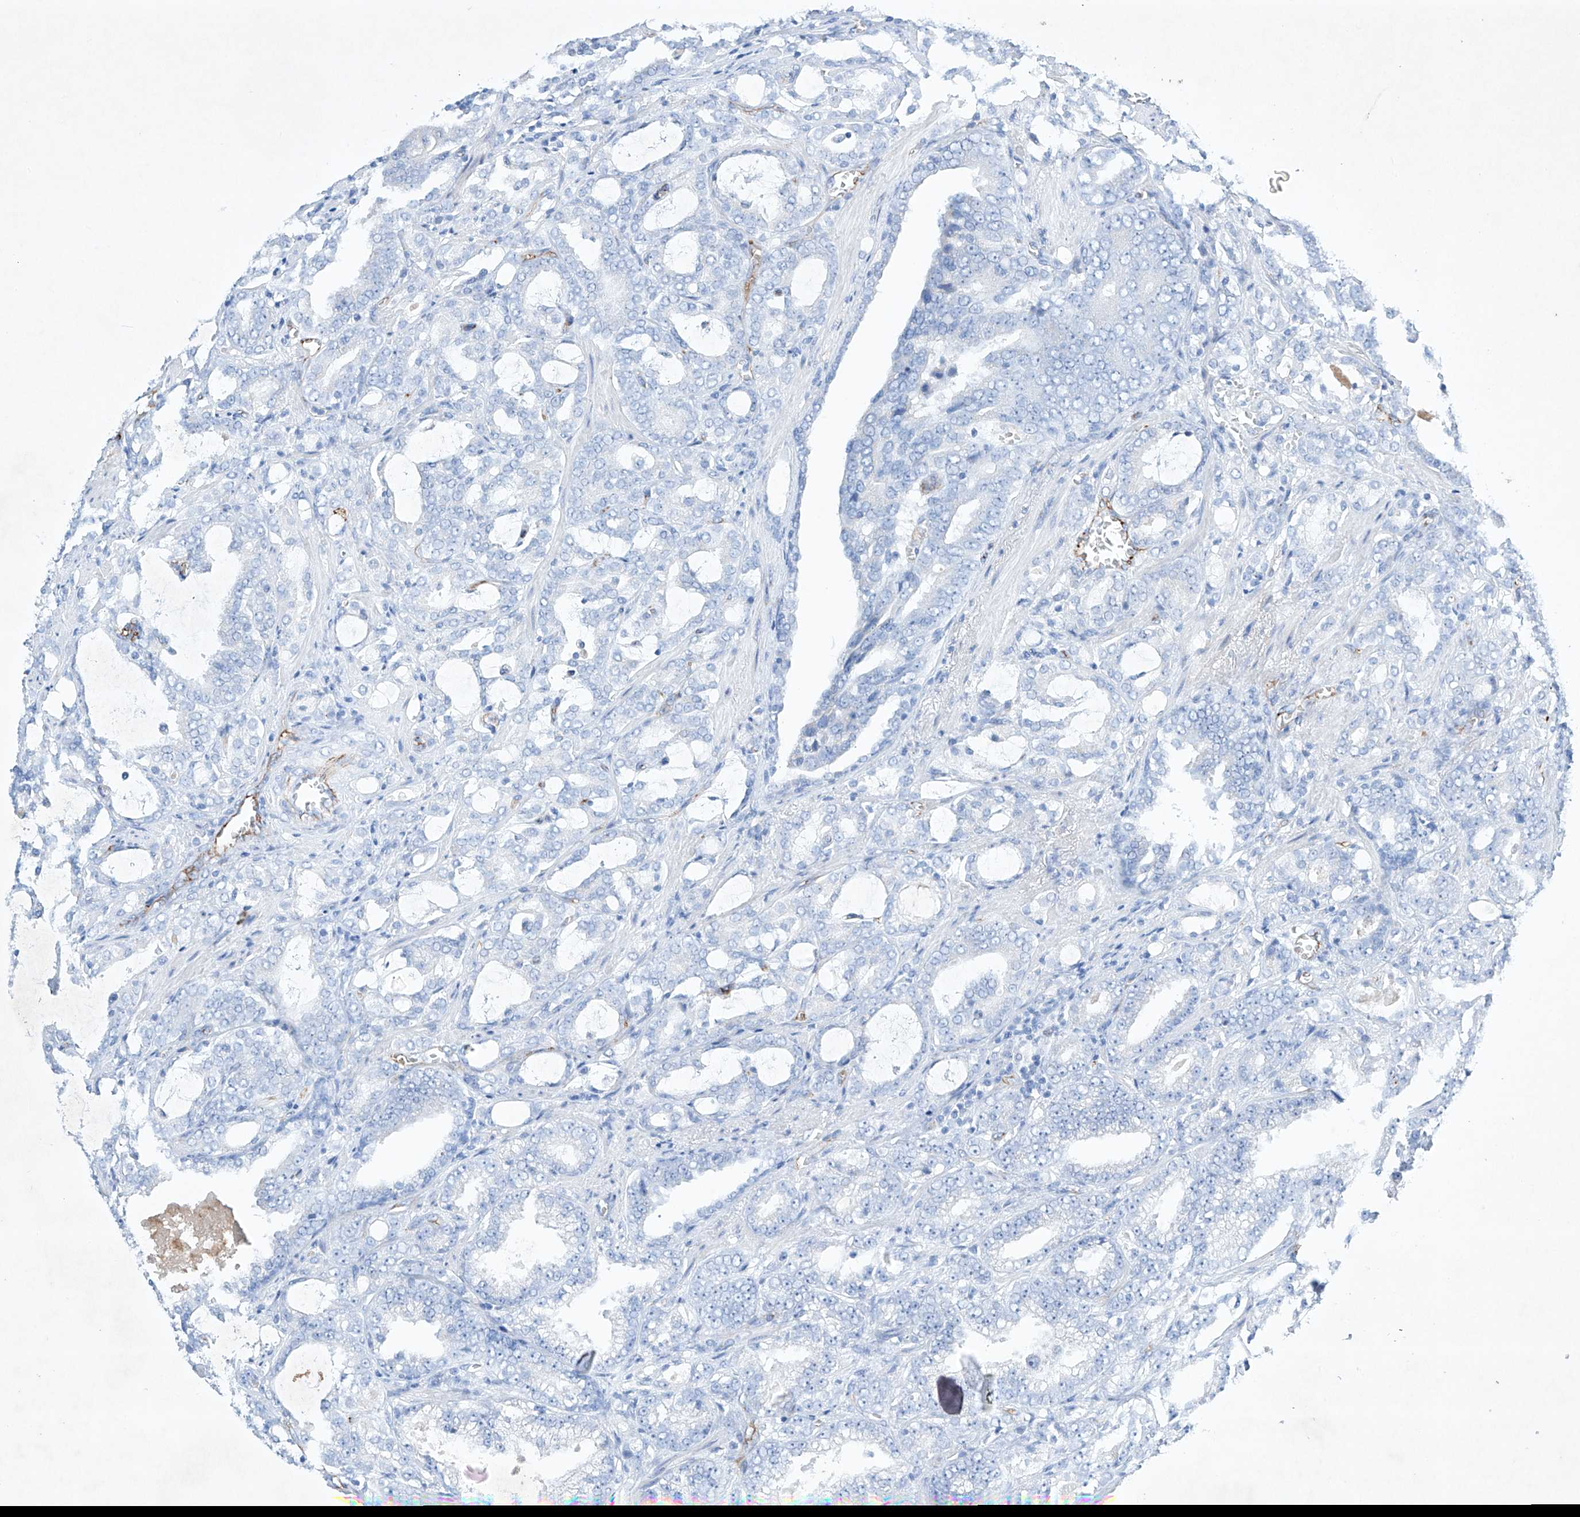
{"staining": {"intensity": "negative", "quantity": "none", "location": "none"}, "tissue": "prostate cancer", "cell_type": "Tumor cells", "image_type": "cancer", "snomed": [{"axis": "morphology", "description": "Adenocarcinoma, High grade"}, {"axis": "topography", "description": "Prostate and seminal vesicle, NOS"}], "caption": "The micrograph shows no significant staining in tumor cells of prostate adenocarcinoma (high-grade).", "gene": "ETV7", "patient": {"sex": "male", "age": 67}}